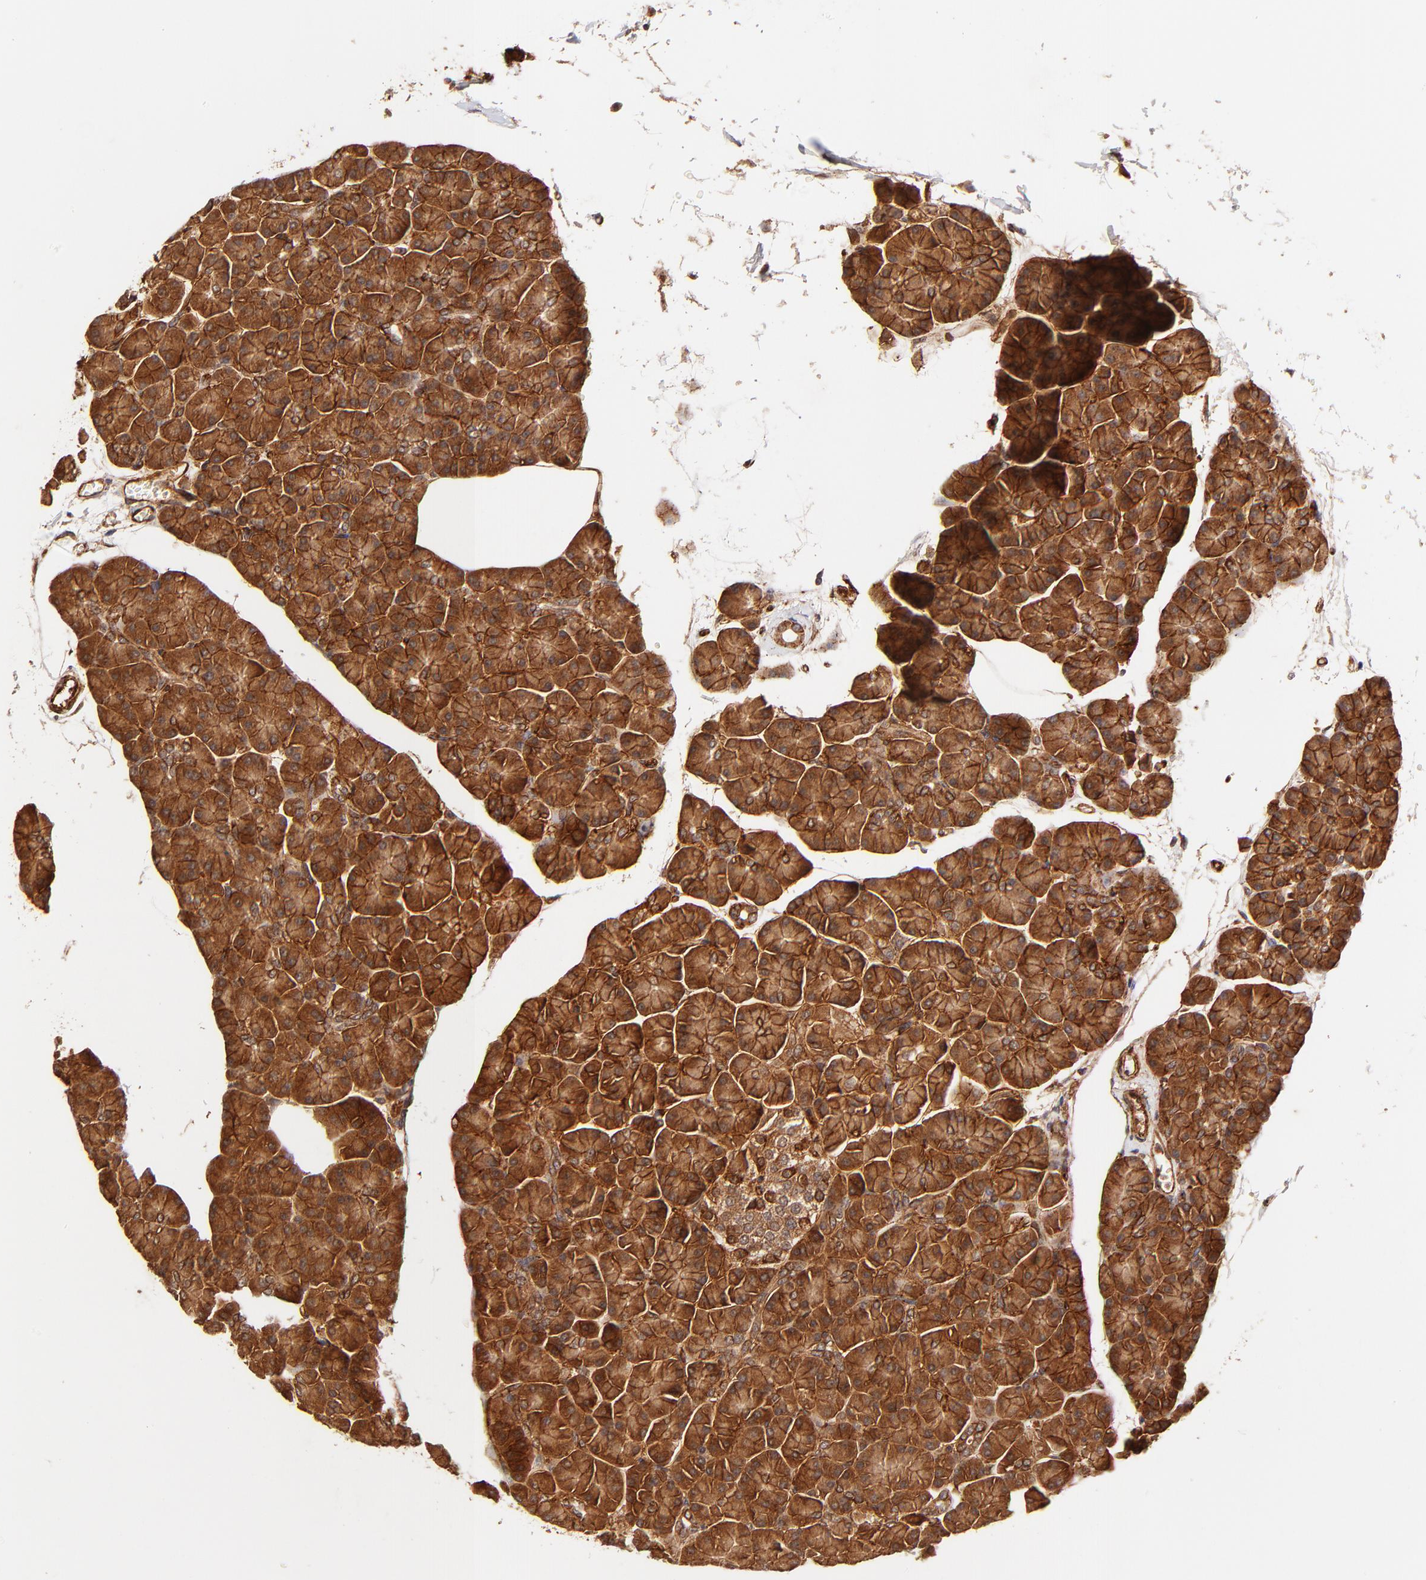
{"staining": {"intensity": "strong", "quantity": ">75%", "location": "cytoplasmic/membranous"}, "tissue": "pancreas", "cell_type": "Exocrine glandular cells", "image_type": "normal", "snomed": [{"axis": "morphology", "description": "Normal tissue, NOS"}, {"axis": "topography", "description": "Pancreas"}], "caption": "IHC histopathology image of benign human pancreas stained for a protein (brown), which reveals high levels of strong cytoplasmic/membranous staining in about >75% of exocrine glandular cells.", "gene": "ITGB1", "patient": {"sex": "female", "age": 43}}